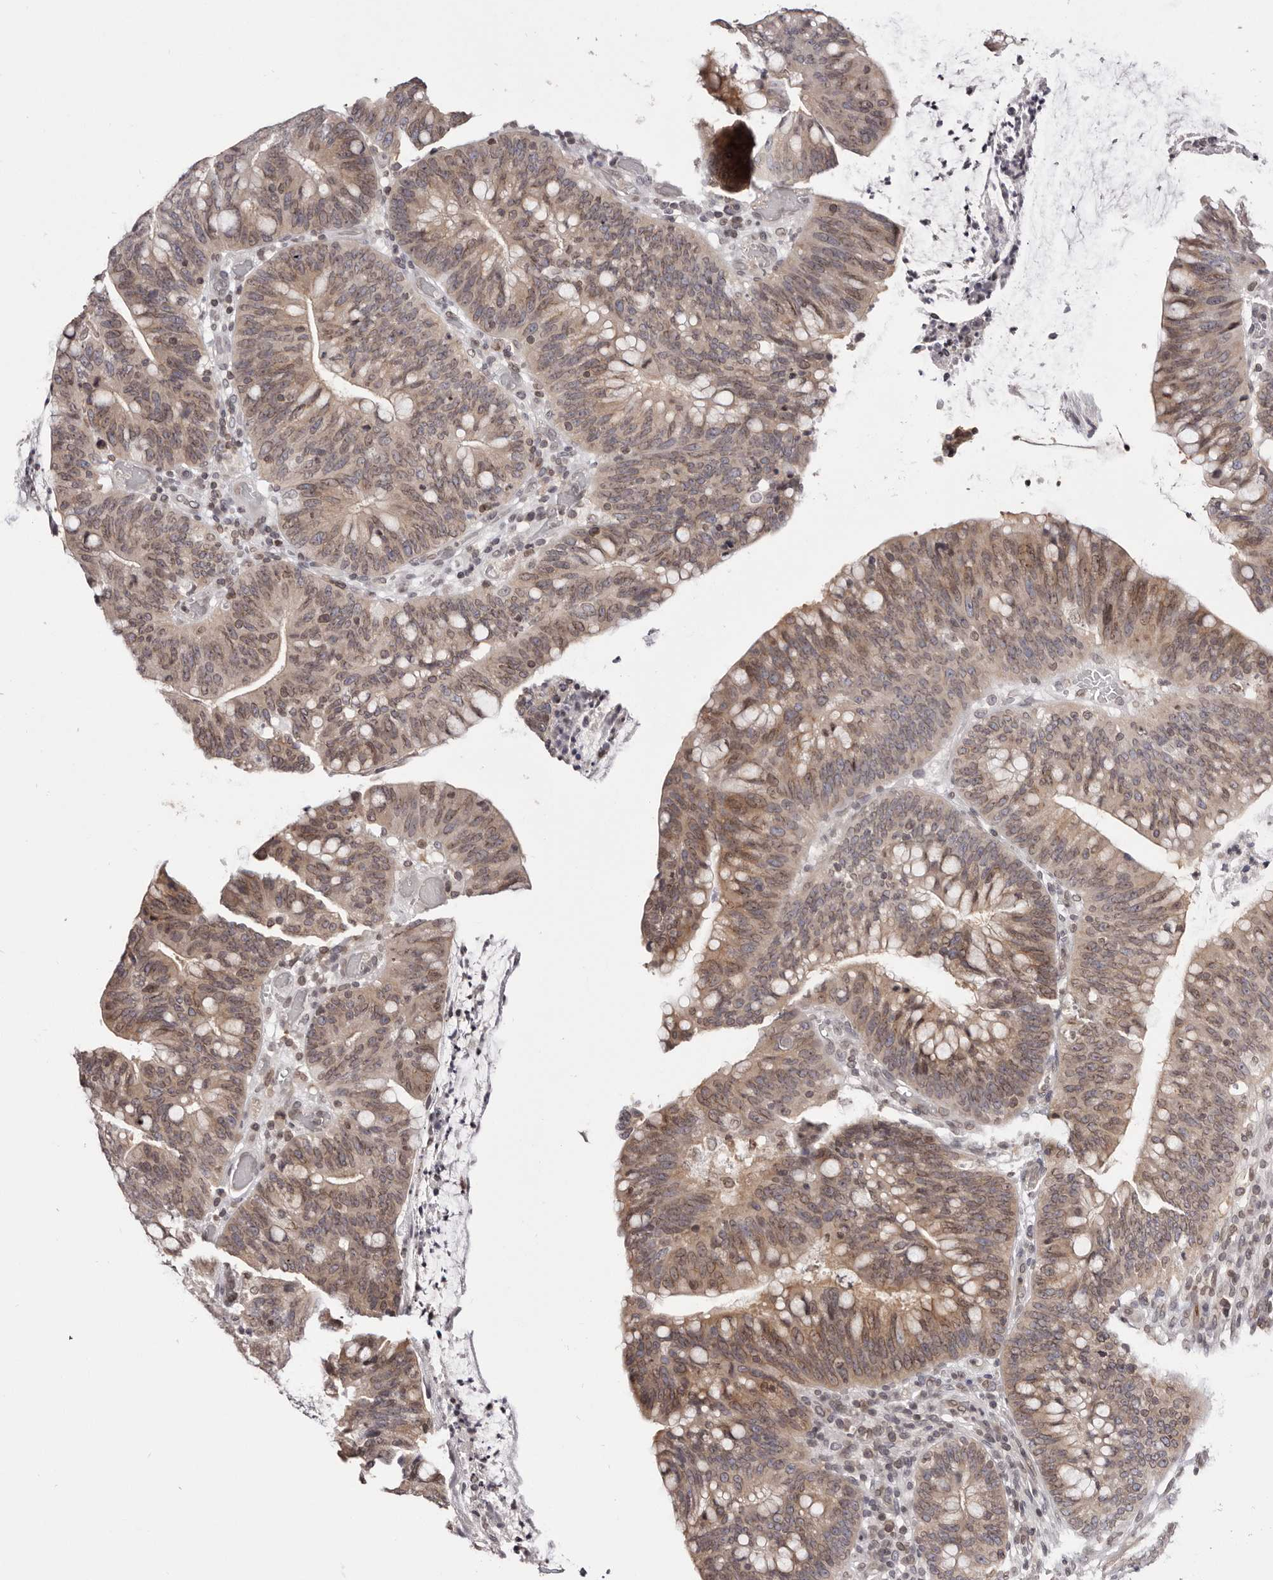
{"staining": {"intensity": "moderate", "quantity": ">75%", "location": "cytoplasmic/membranous,nuclear"}, "tissue": "colorectal cancer", "cell_type": "Tumor cells", "image_type": "cancer", "snomed": [{"axis": "morphology", "description": "Adenocarcinoma, NOS"}, {"axis": "topography", "description": "Colon"}], "caption": "Brown immunohistochemical staining in colorectal adenocarcinoma reveals moderate cytoplasmic/membranous and nuclear staining in about >75% of tumor cells.", "gene": "NUP153", "patient": {"sex": "female", "age": 66}}